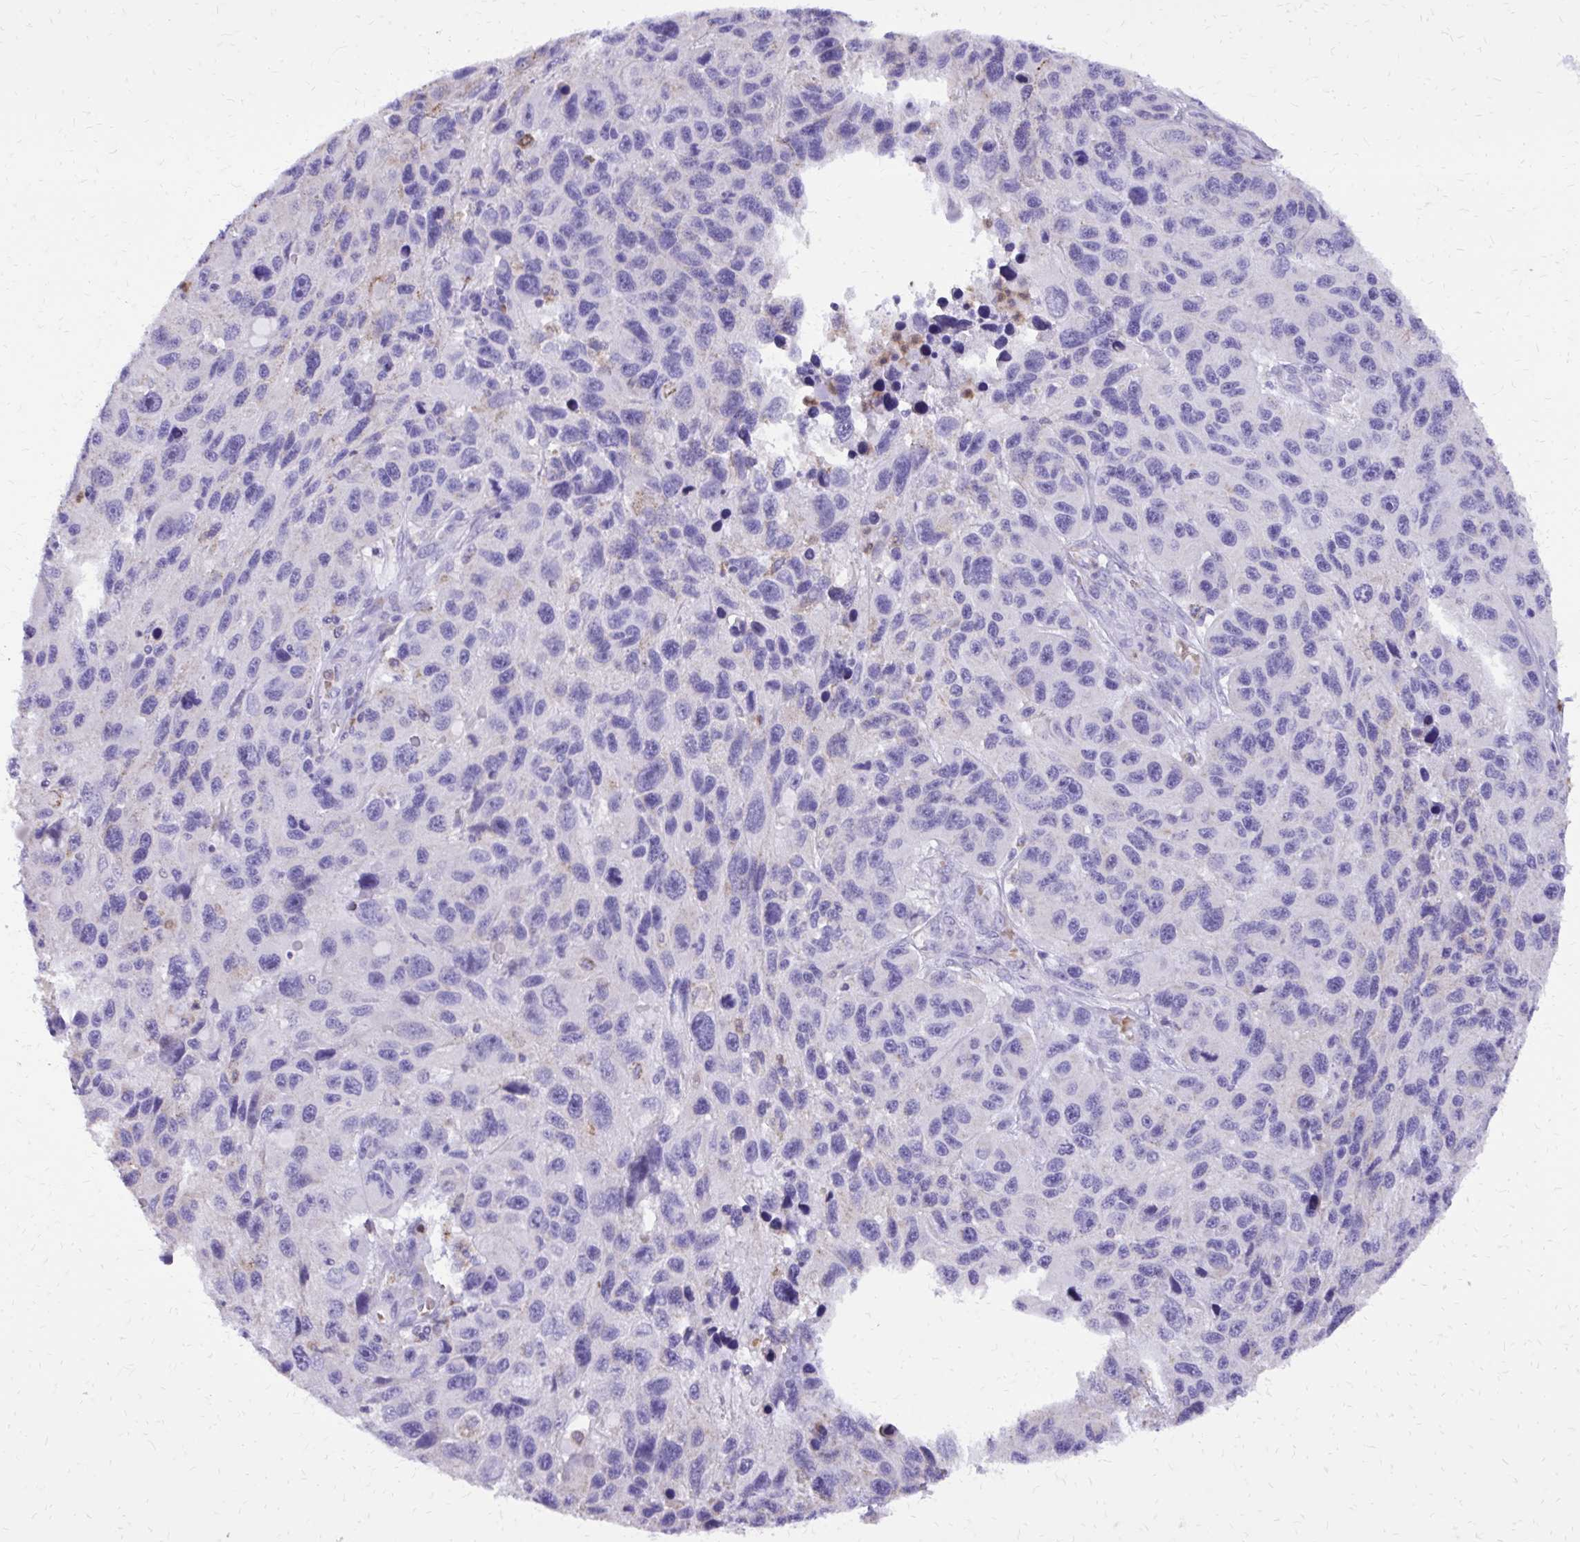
{"staining": {"intensity": "negative", "quantity": "none", "location": "none"}, "tissue": "melanoma", "cell_type": "Tumor cells", "image_type": "cancer", "snomed": [{"axis": "morphology", "description": "Malignant melanoma, NOS"}, {"axis": "topography", "description": "Skin"}], "caption": "The histopathology image exhibits no significant staining in tumor cells of malignant melanoma.", "gene": "CAT", "patient": {"sex": "male", "age": 53}}